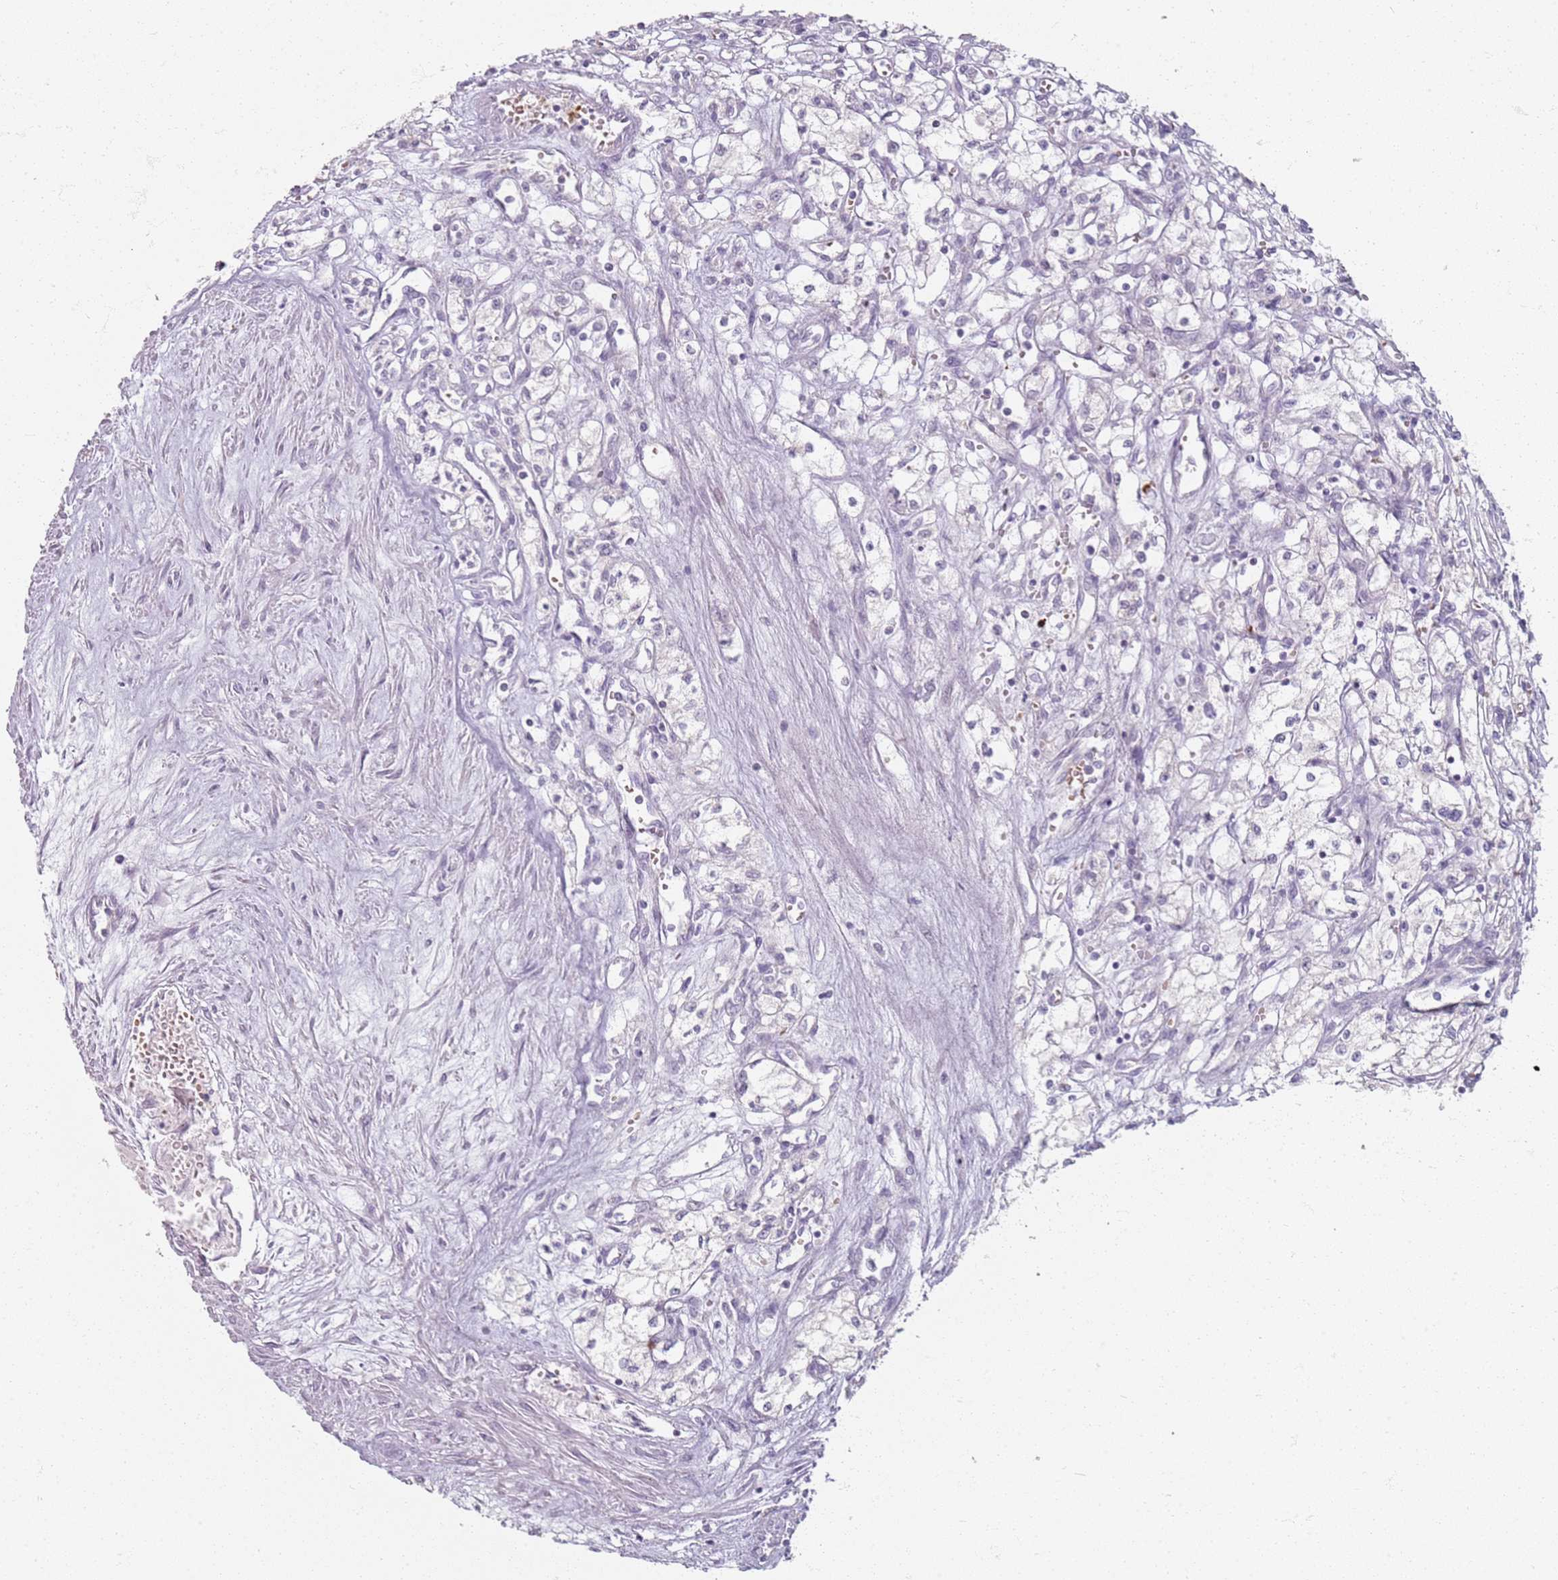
{"staining": {"intensity": "negative", "quantity": "none", "location": "none"}, "tissue": "renal cancer", "cell_type": "Tumor cells", "image_type": "cancer", "snomed": [{"axis": "morphology", "description": "Adenocarcinoma, NOS"}, {"axis": "topography", "description": "Kidney"}], "caption": "Tumor cells show no significant protein expression in renal cancer (adenocarcinoma). The staining was performed using DAB to visualize the protein expression in brown, while the nuclei were stained in blue with hematoxylin (Magnification: 20x).", "gene": "CD40LG", "patient": {"sex": "male", "age": 59}}